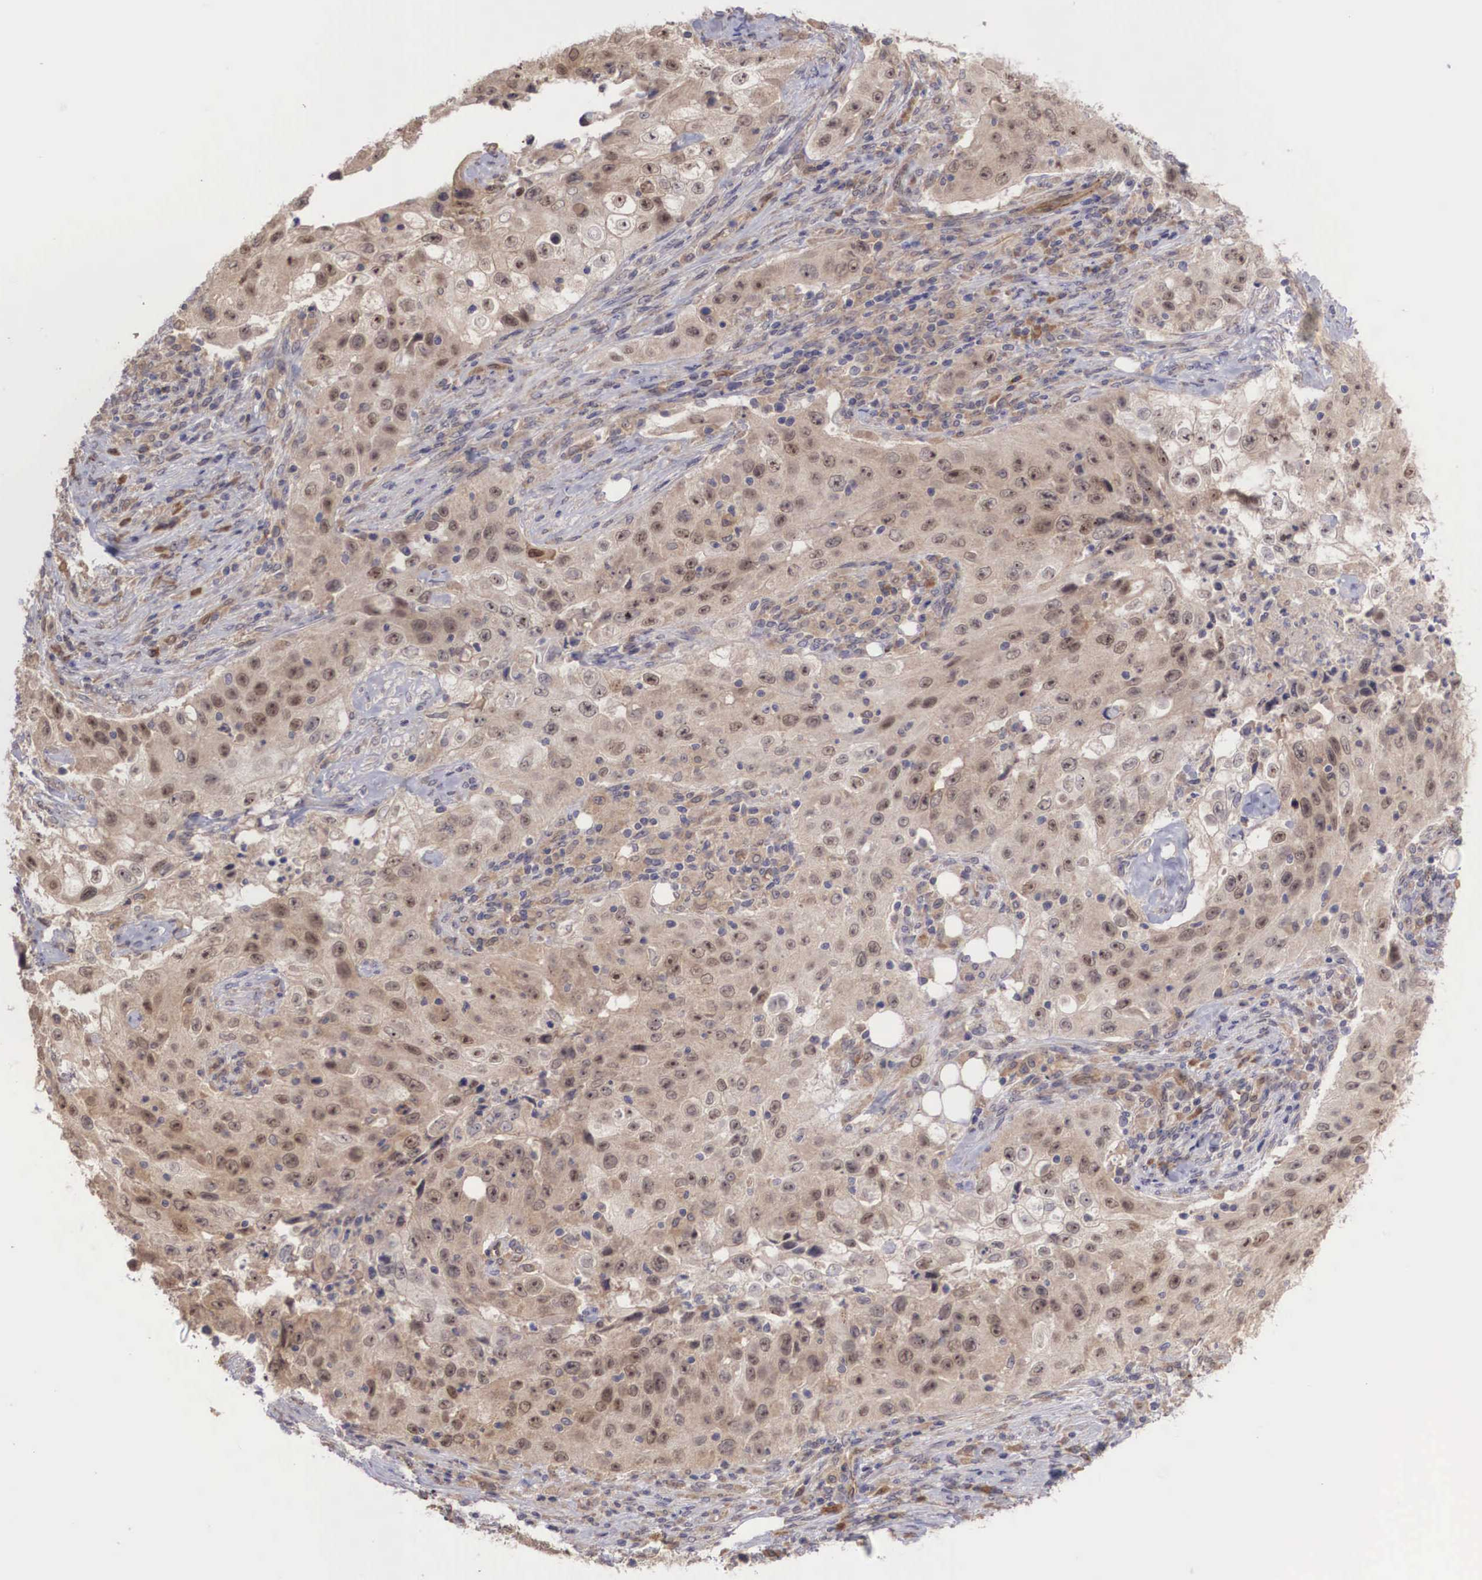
{"staining": {"intensity": "weak", "quantity": ">75%", "location": "cytoplasmic/membranous,nuclear"}, "tissue": "lung cancer", "cell_type": "Tumor cells", "image_type": "cancer", "snomed": [{"axis": "morphology", "description": "Squamous cell carcinoma, NOS"}, {"axis": "topography", "description": "Lung"}], "caption": "Lung squamous cell carcinoma stained with IHC displays weak cytoplasmic/membranous and nuclear expression in about >75% of tumor cells. The staining is performed using DAB (3,3'-diaminobenzidine) brown chromogen to label protein expression. The nuclei are counter-stained blue using hematoxylin.", "gene": "DNAJB7", "patient": {"sex": "male", "age": 64}}